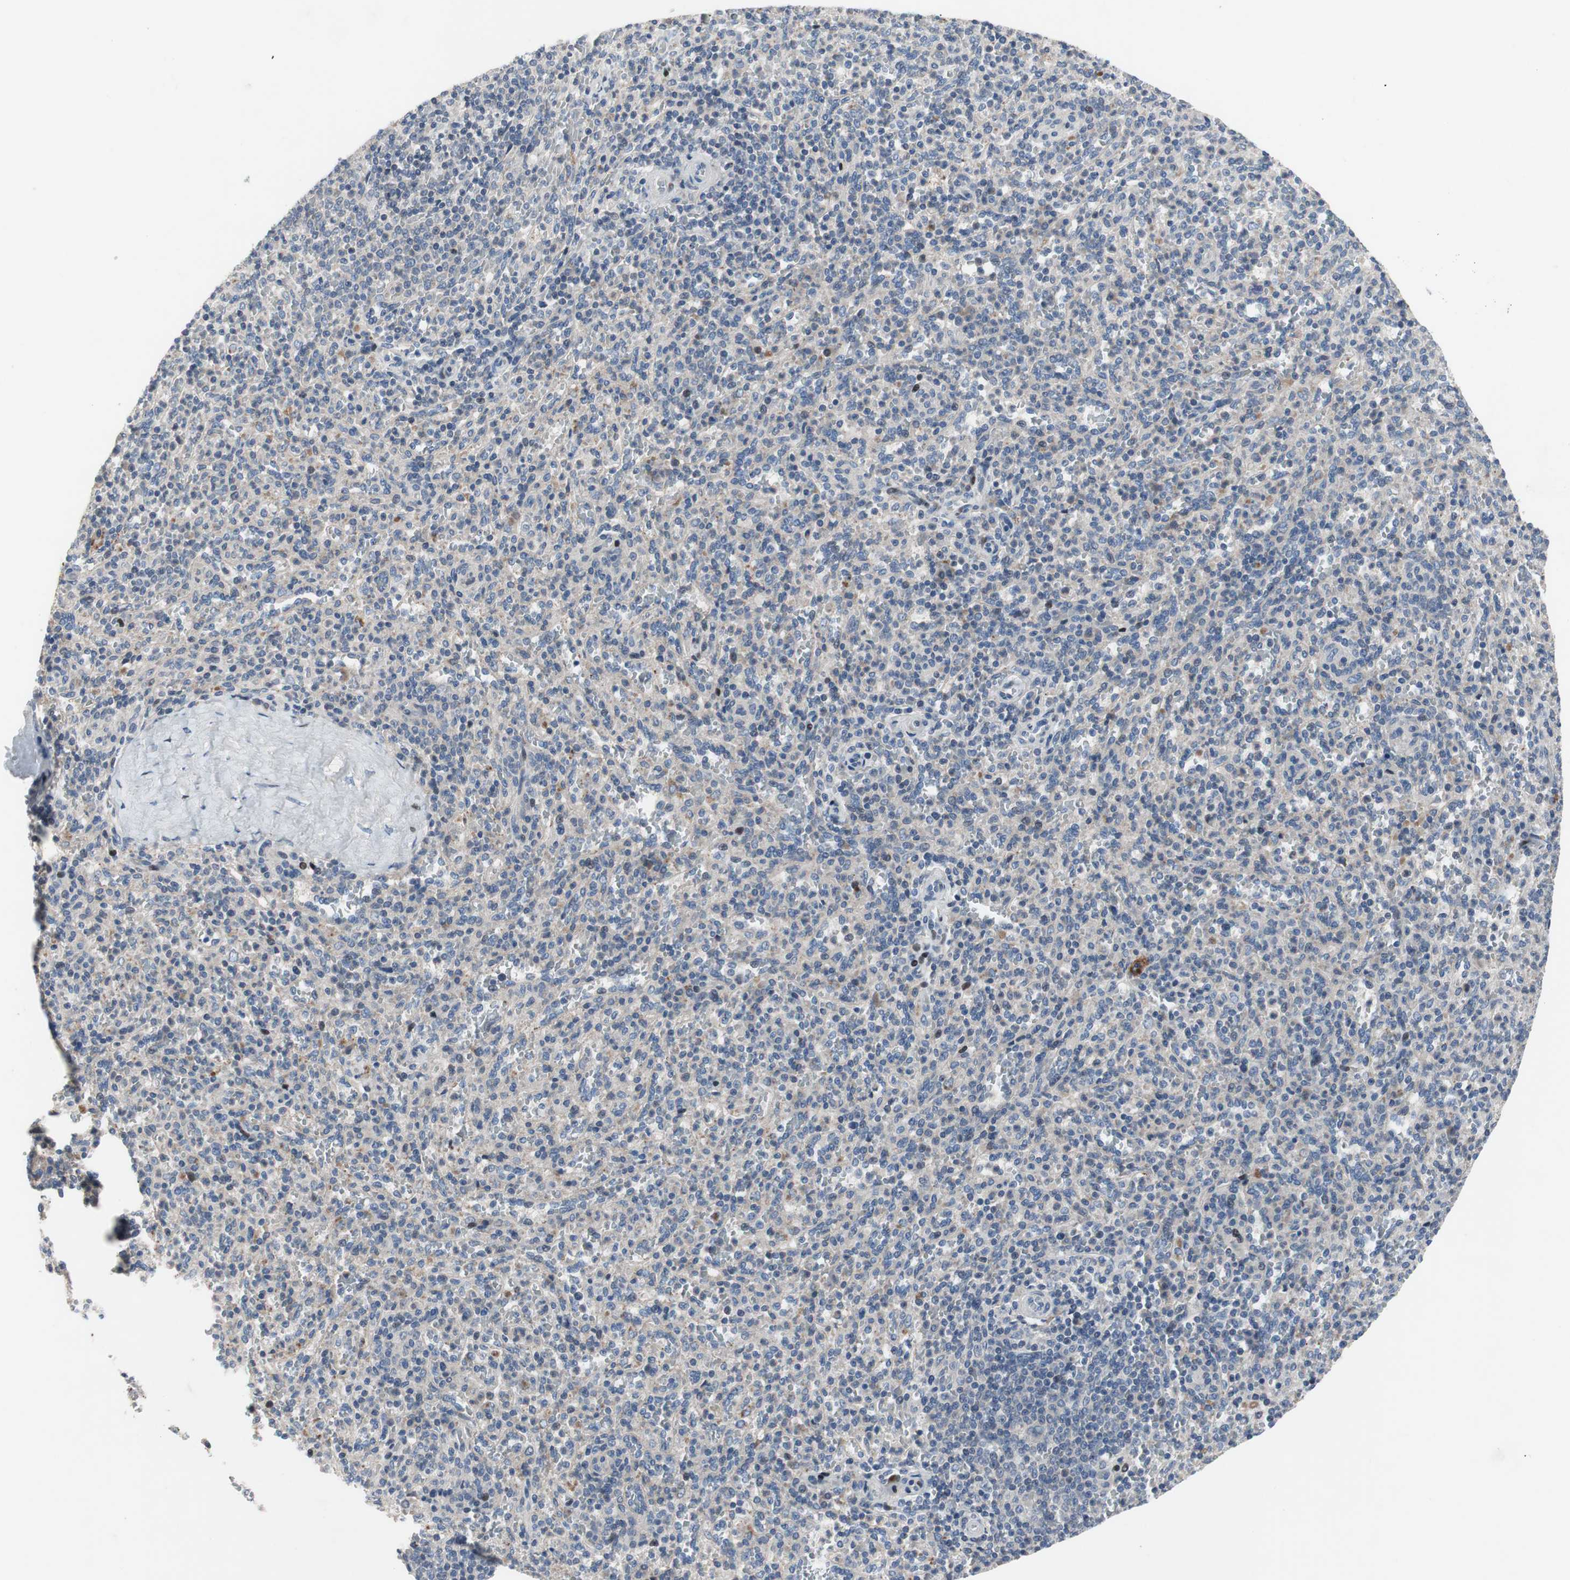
{"staining": {"intensity": "moderate", "quantity": "<25%", "location": "cytoplasmic/membranous"}, "tissue": "spleen", "cell_type": "Cells in red pulp", "image_type": "normal", "snomed": [{"axis": "morphology", "description": "Normal tissue, NOS"}, {"axis": "topography", "description": "Spleen"}], "caption": "A low amount of moderate cytoplasmic/membranous positivity is appreciated in about <25% of cells in red pulp in unremarkable spleen.", "gene": "MUTYH", "patient": {"sex": "male", "age": 36}}